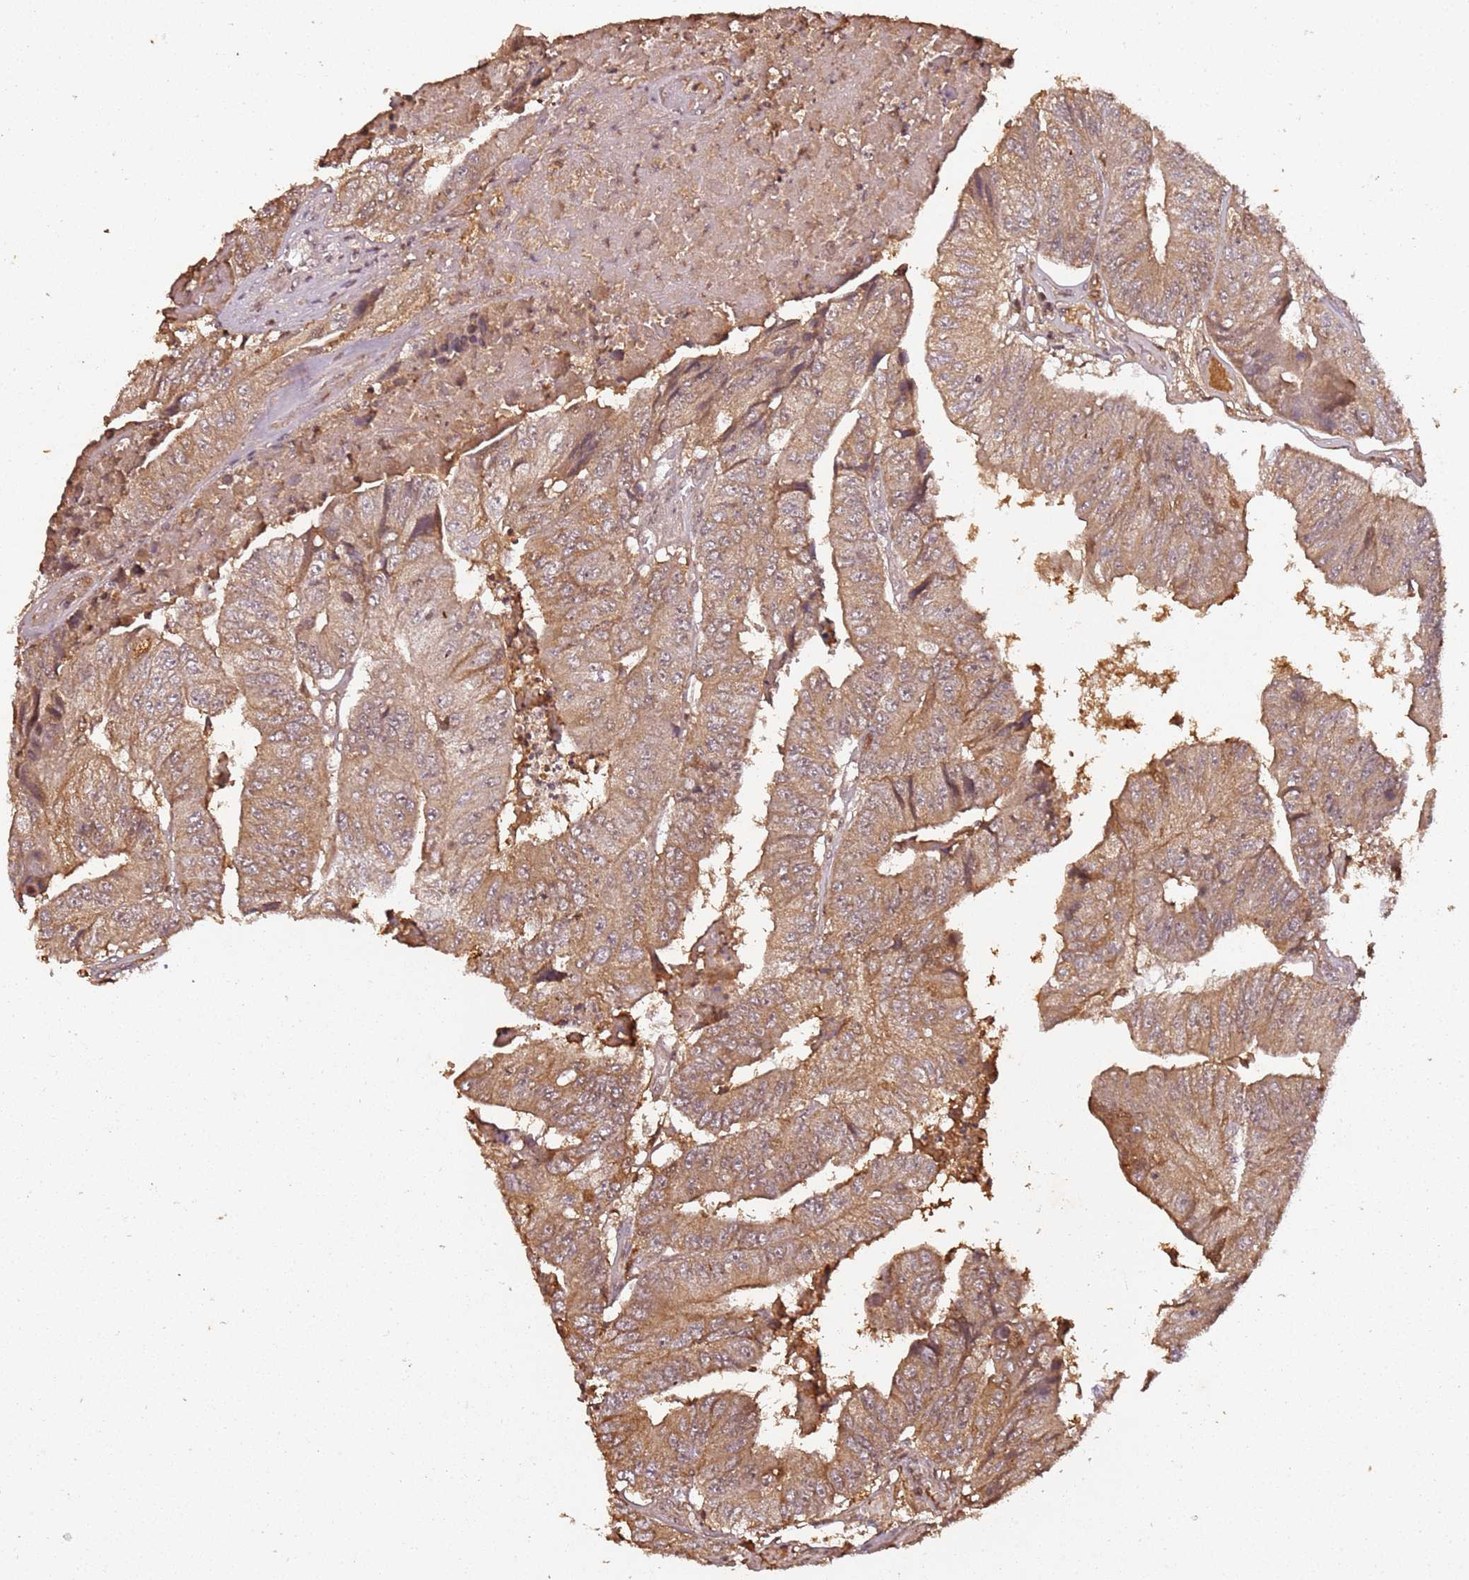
{"staining": {"intensity": "moderate", "quantity": ">75%", "location": "cytoplasmic/membranous"}, "tissue": "colorectal cancer", "cell_type": "Tumor cells", "image_type": "cancer", "snomed": [{"axis": "morphology", "description": "Adenocarcinoma, NOS"}, {"axis": "topography", "description": "Colon"}], "caption": "IHC of colorectal cancer (adenocarcinoma) reveals medium levels of moderate cytoplasmic/membranous positivity in about >75% of tumor cells. Using DAB (brown) and hematoxylin (blue) stains, captured at high magnification using brightfield microscopy.", "gene": "COL1A2", "patient": {"sex": "female", "age": 67}}